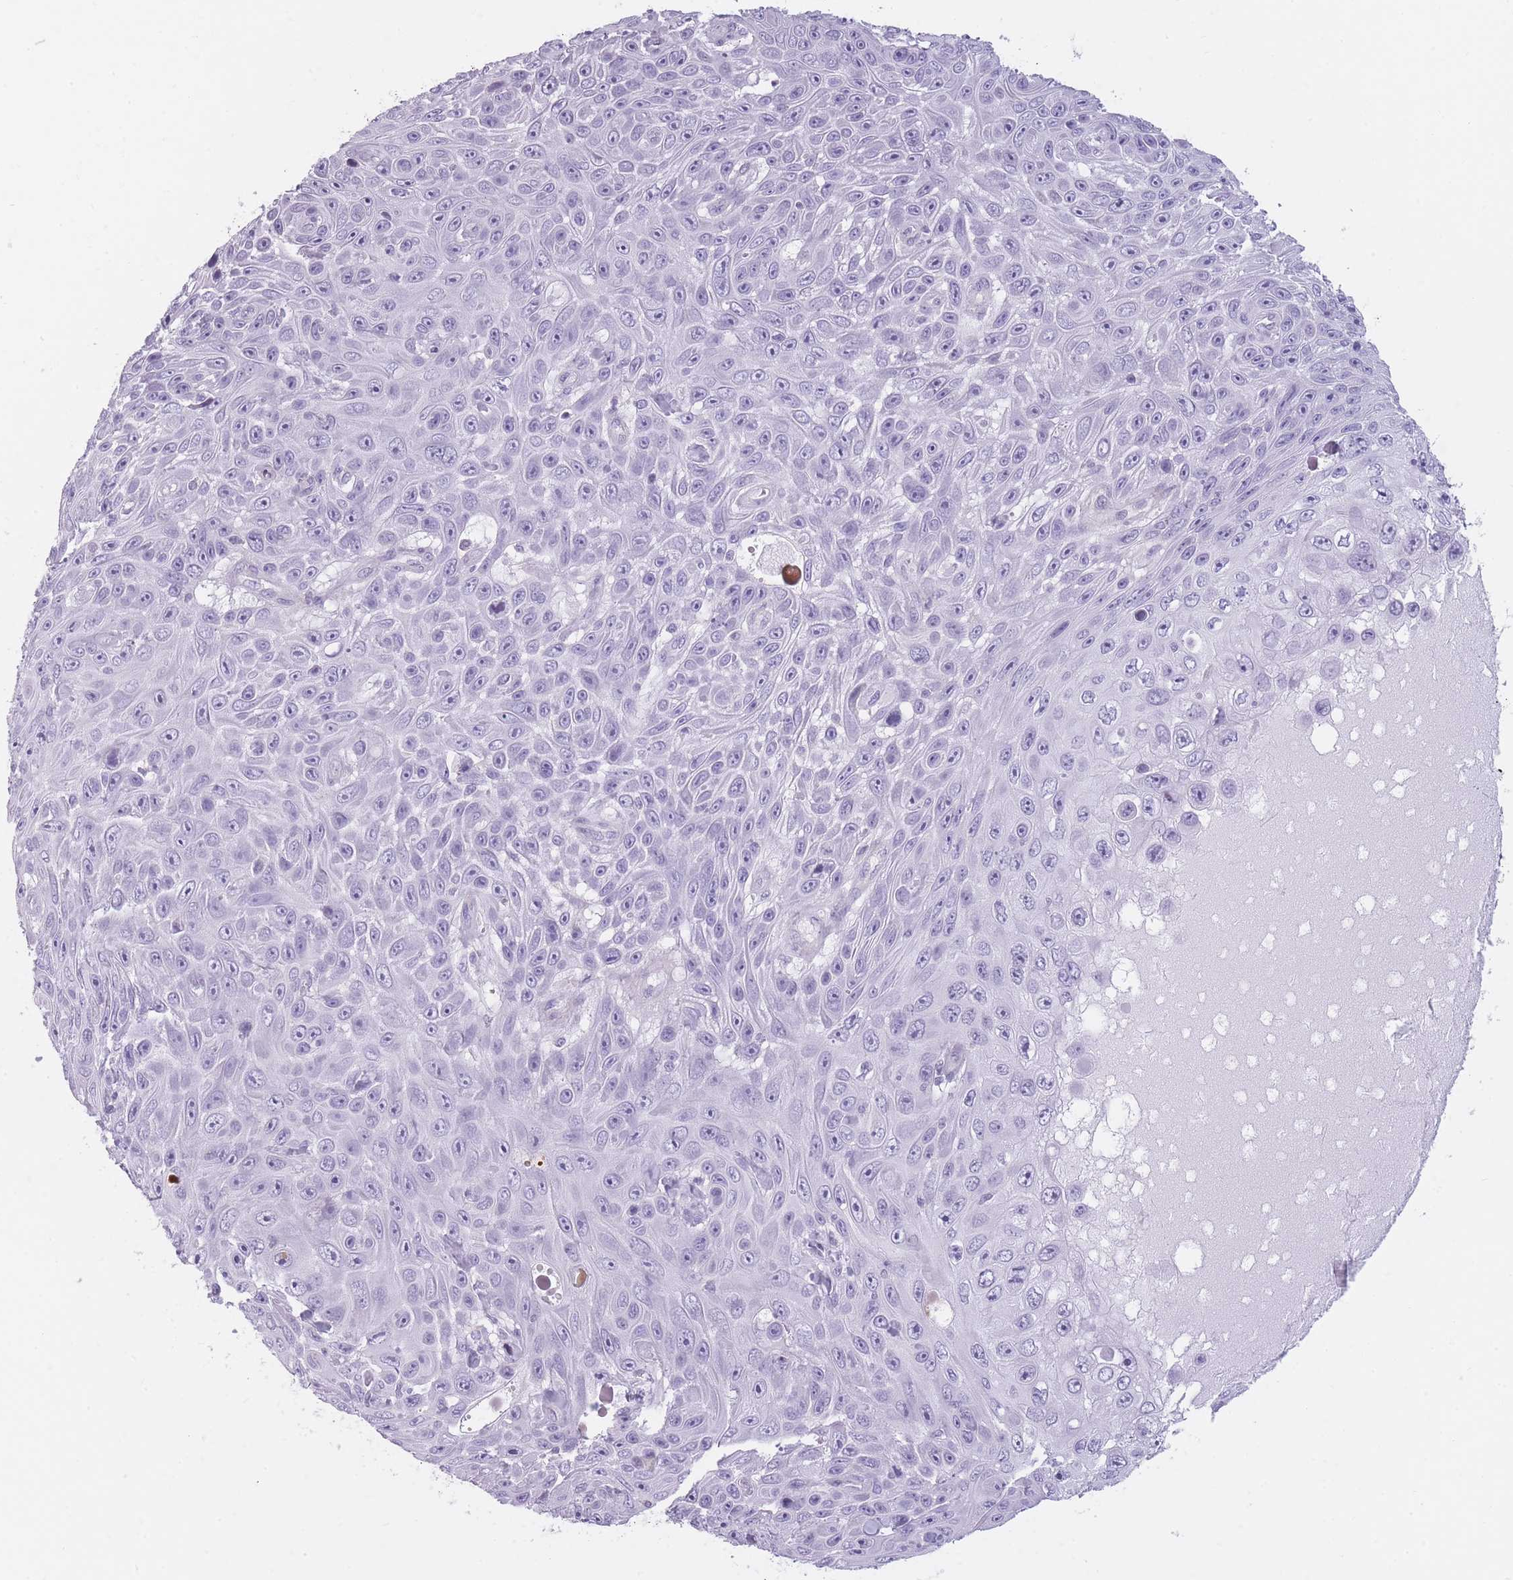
{"staining": {"intensity": "negative", "quantity": "none", "location": "none"}, "tissue": "skin cancer", "cell_type": "Tumor cells", "image_type": "cancer", "snomed": [{"axis": "morphology", "description": "Squamous cell carcinoma, NOS"}, {"axis": "topography", "description": "Skin"}], "caption": "A photomicrograph of squamous cell carcinoma (skin) stained for a protein exhibits no brown staining in tumor cells.", "gene": "GGT1", "patient": {"sex": "male", "age": 82}}